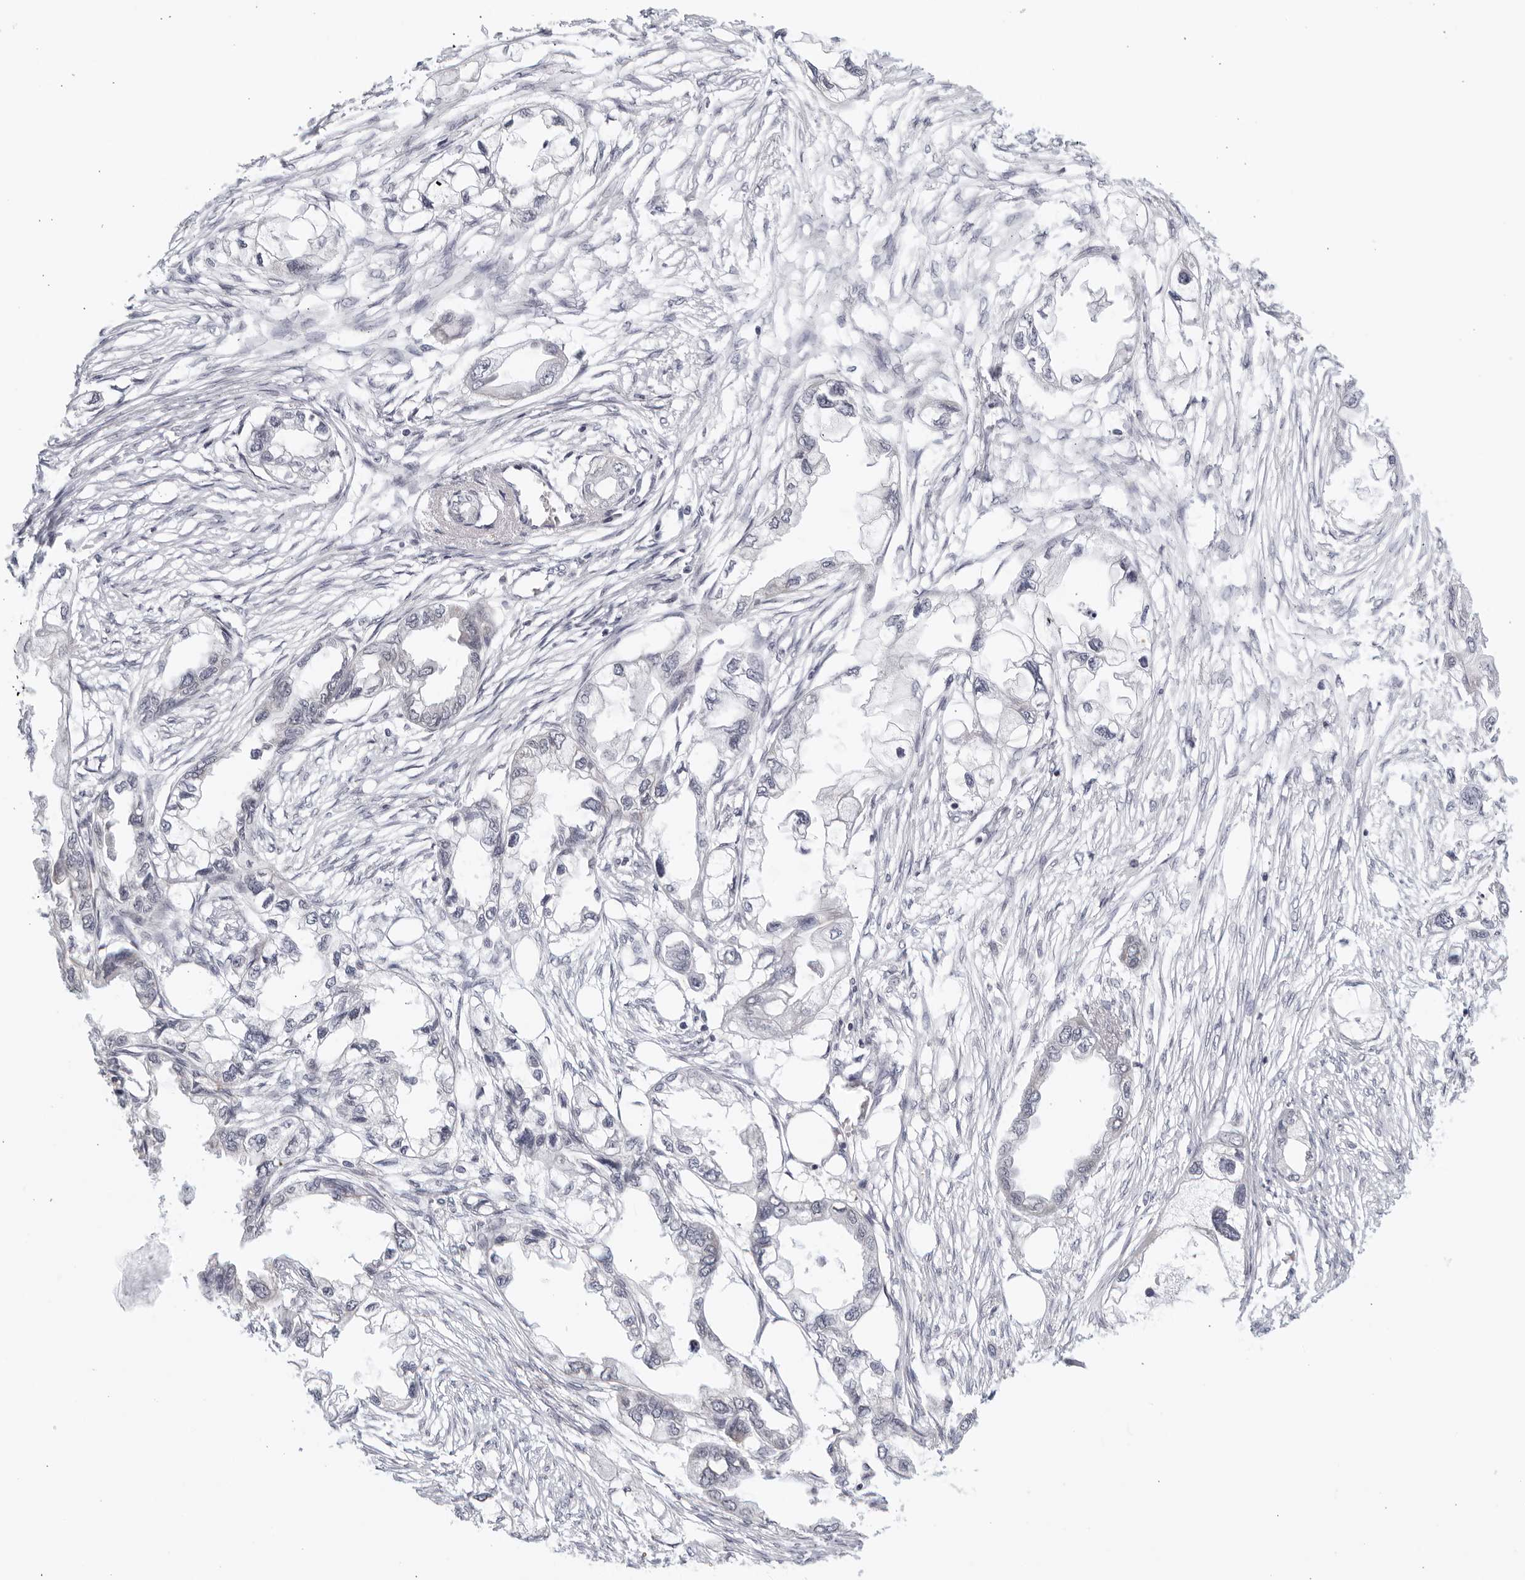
{"staining": {"intensity": "negative", "quantity": "none", "location": "none"}, "tissue": "endometrial cancer", "cell_type": "Tumor cells", "image_type": "cancer", "snomed": [{"axis": "morphology", "description": "Adenocarcinoma, NOS"}, {"axis": "morphology", "description": "Adenocarcinoma, metastatic, NOS"}, {"axis": "topography", "description": "Adipose tissue"}, {"axis": "topography", "description": "Endometrium"}], "caption": "Tumor cells show no significant positivity in endometrial cancer (metastatic adenocarcinoma).", "gene": "RAB11FIP3", "patient": {"sex": "female", "age": 67}}